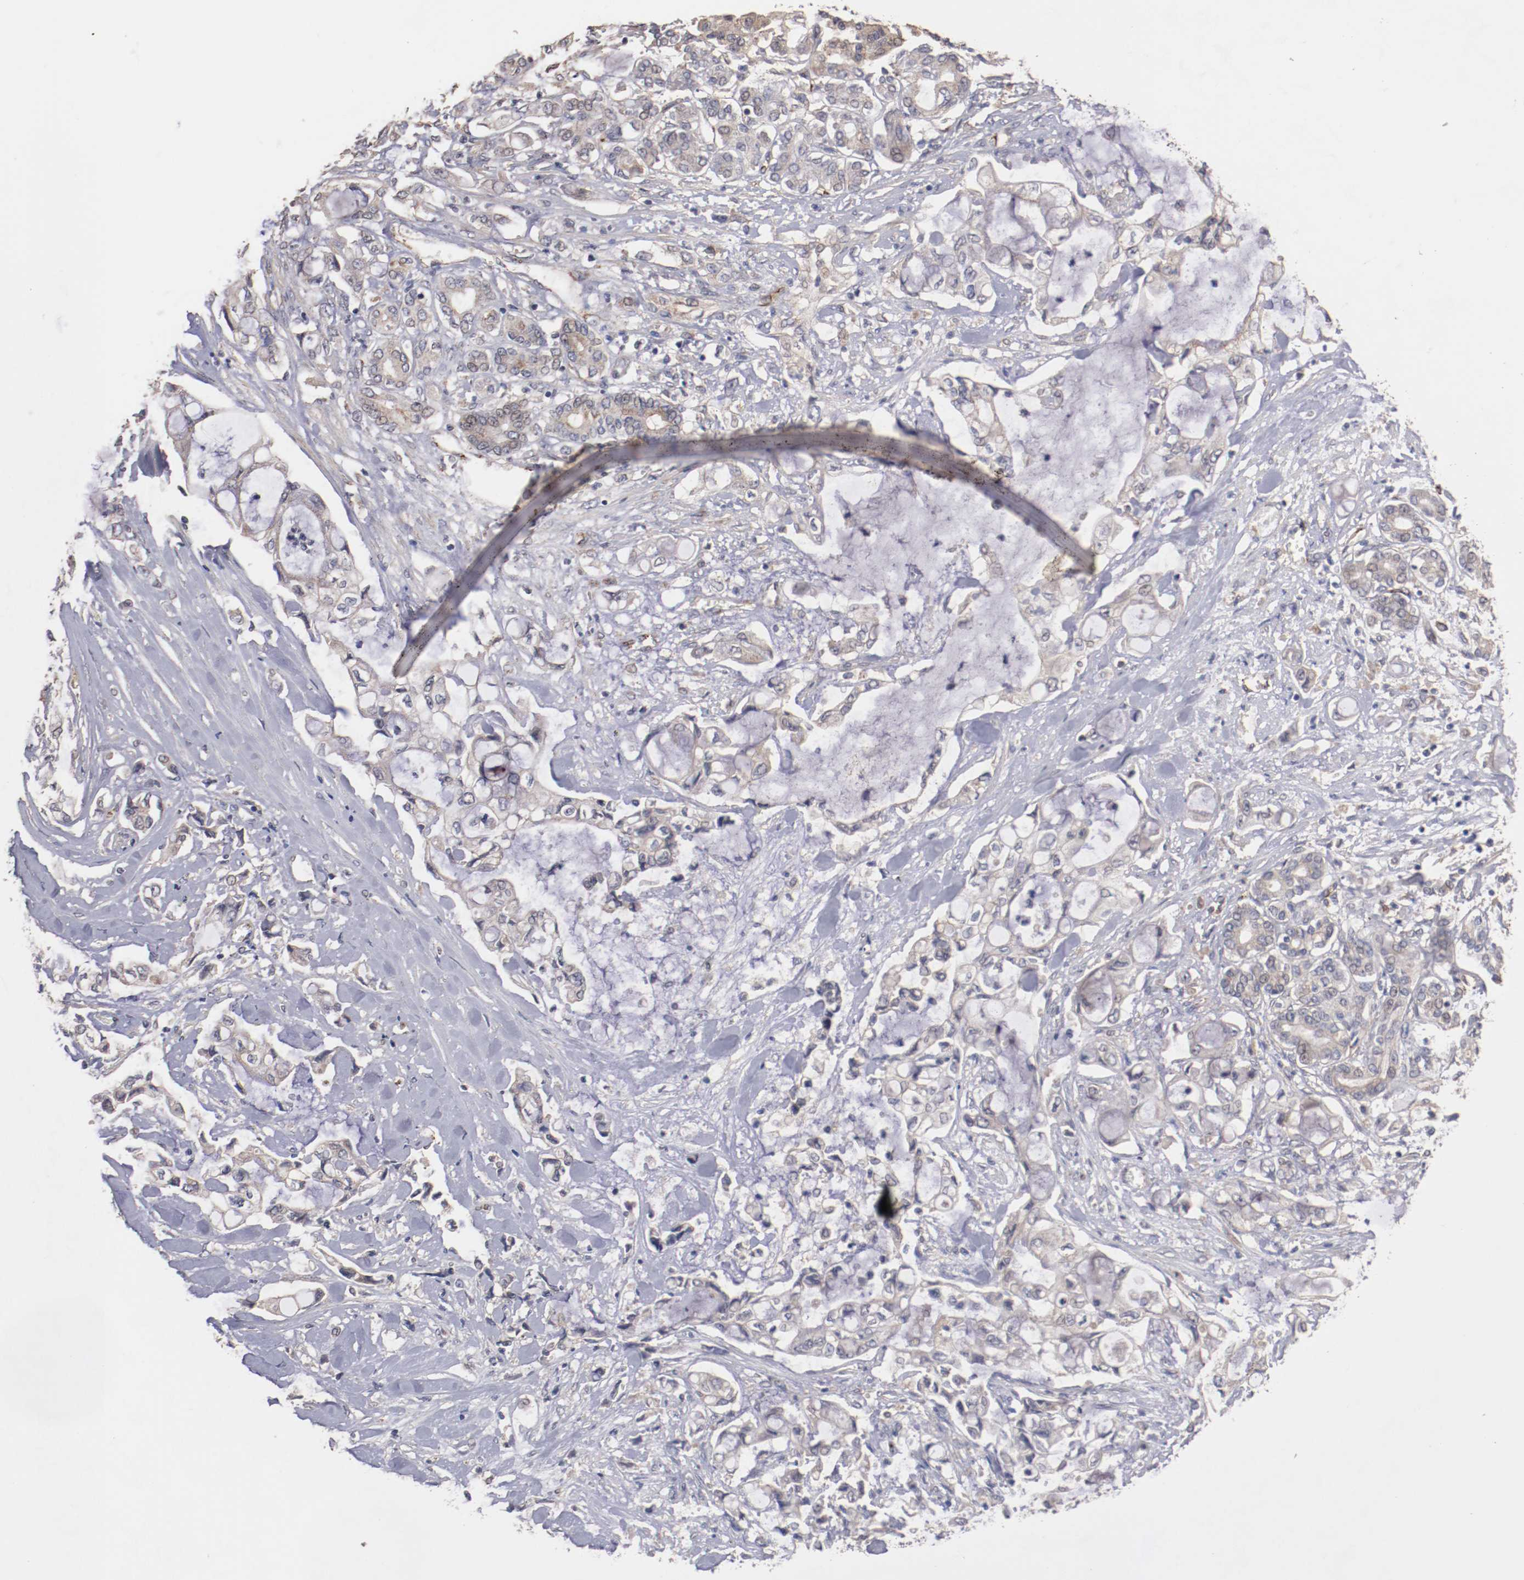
{"staining": {"intensity": "weak", "quantity": ">75%", "location": "cytoplasmic/membranous"}, "tissue": "pancreatic cancer", "cell_type": "Tumor cells", "image_type": "cancer", "snomed": [{"axis": "morphology", "description": "Adenocarcinoma, NOS"}, {"axis": "topography", "description": "Pancreas"}], "caption": "IHC of human pancreatic cancer (adenocarcinoma) shows low levels of weak cytoplasmic/membranous positivity in about >75% of tumor cells. (DAB (3,3'-diaminobenzidine) = brown stain, brightfield microscopy at high magnification).", "gene": "DIPK2B", "patient": {"sex": "female", "age": 70}}